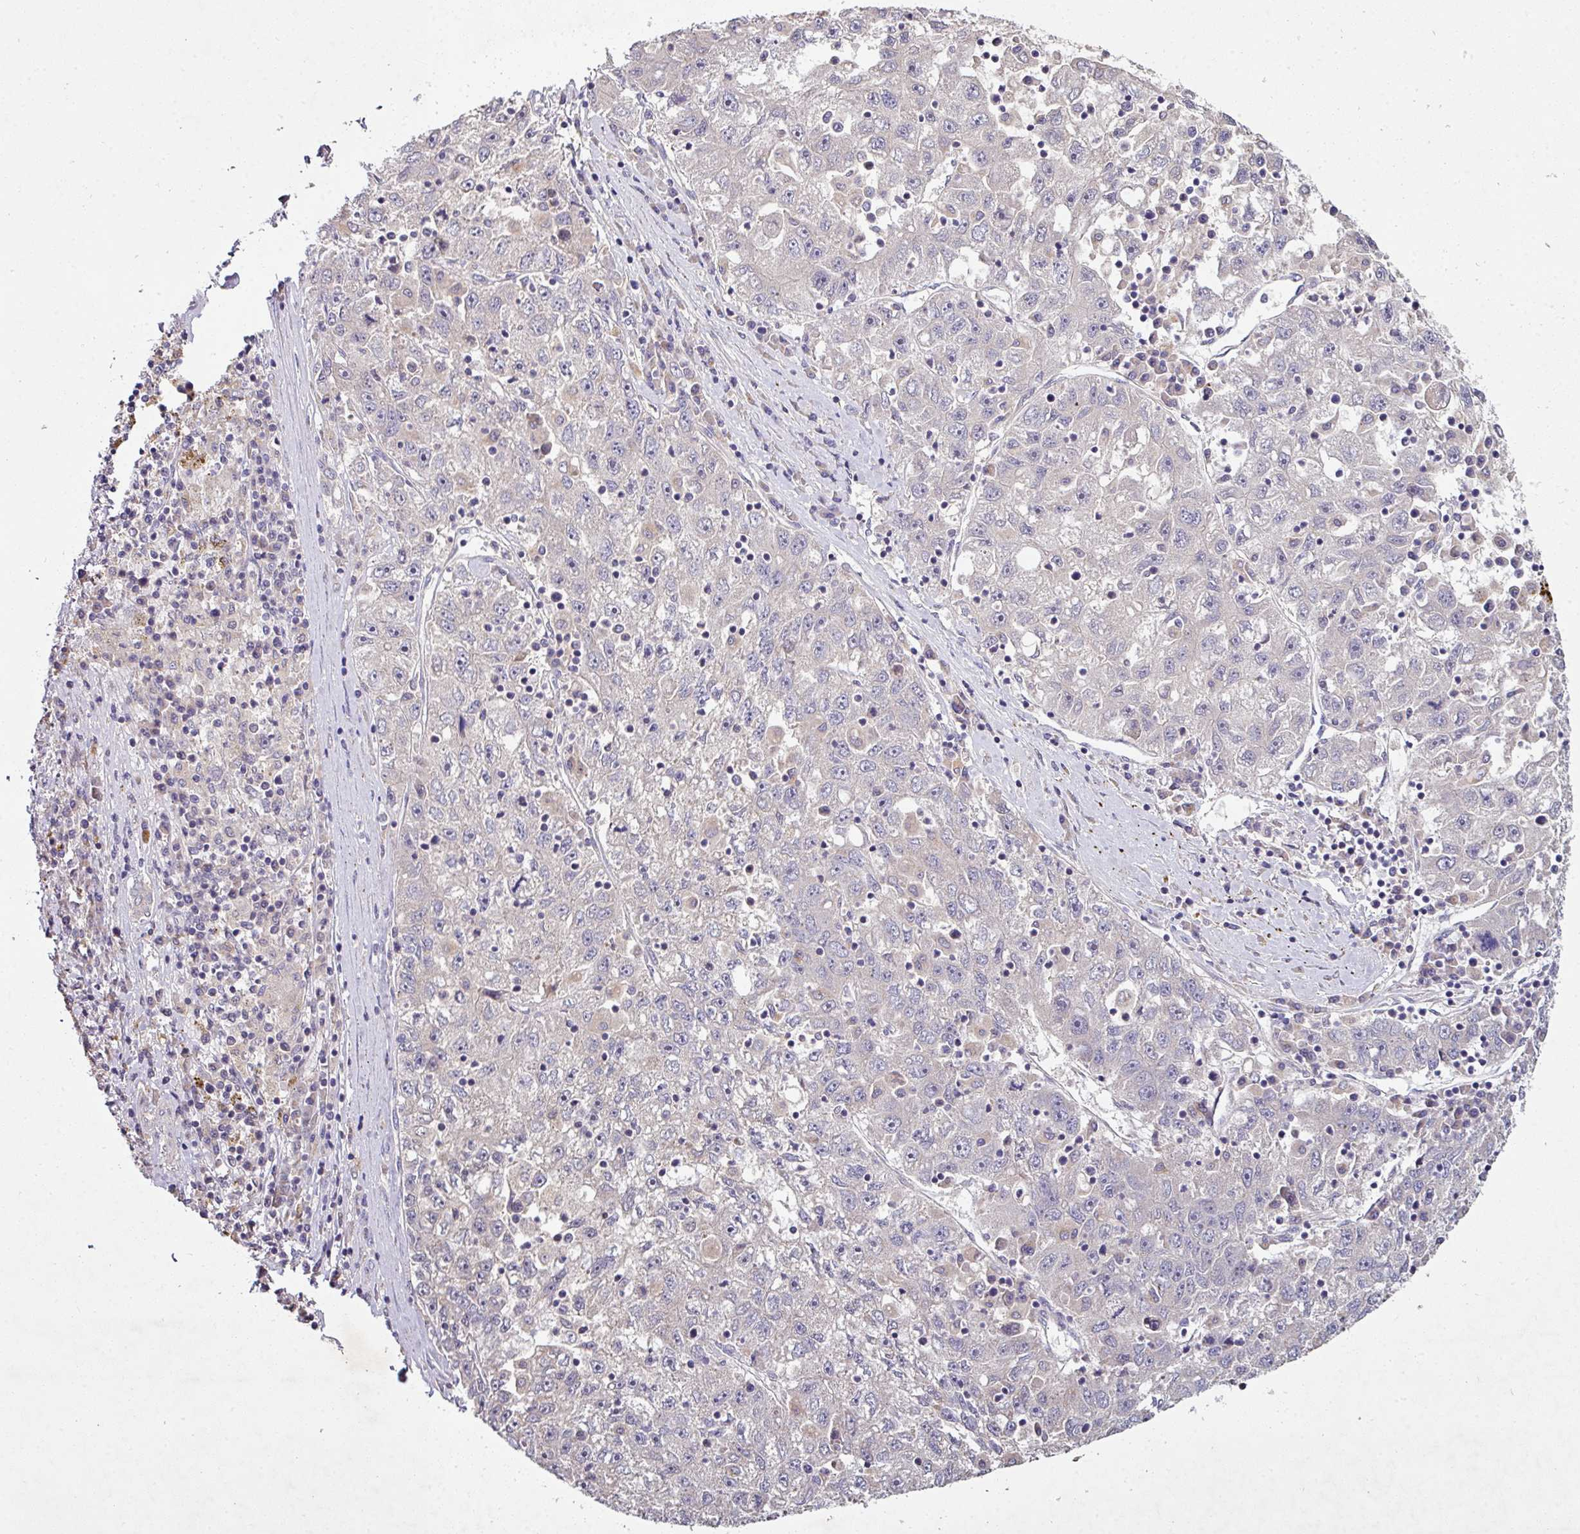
{"staining": {"intensity": "negative", "quantity": "none", "location": "none"}, "tissue": "liver cancer", "cell_type": "Tumor cells", "image_type": "cancer", "snomed": [{"axis": "morphology", "description": "Carcinoma, Hepatocellular, NOS"}, {"axis": "topography", "description": "Liver"}], "caption": "High magnification brightfield microscopy of hepatocellular carcinoma (liver) stained with DAB (3,3'-diaminobenzidine) (brown) and counterstained with hematoxylin (blue): tumor cells show no significant positivity.", "gene": "AEBP2", "patient": {"sex": "male", "age": 49}}